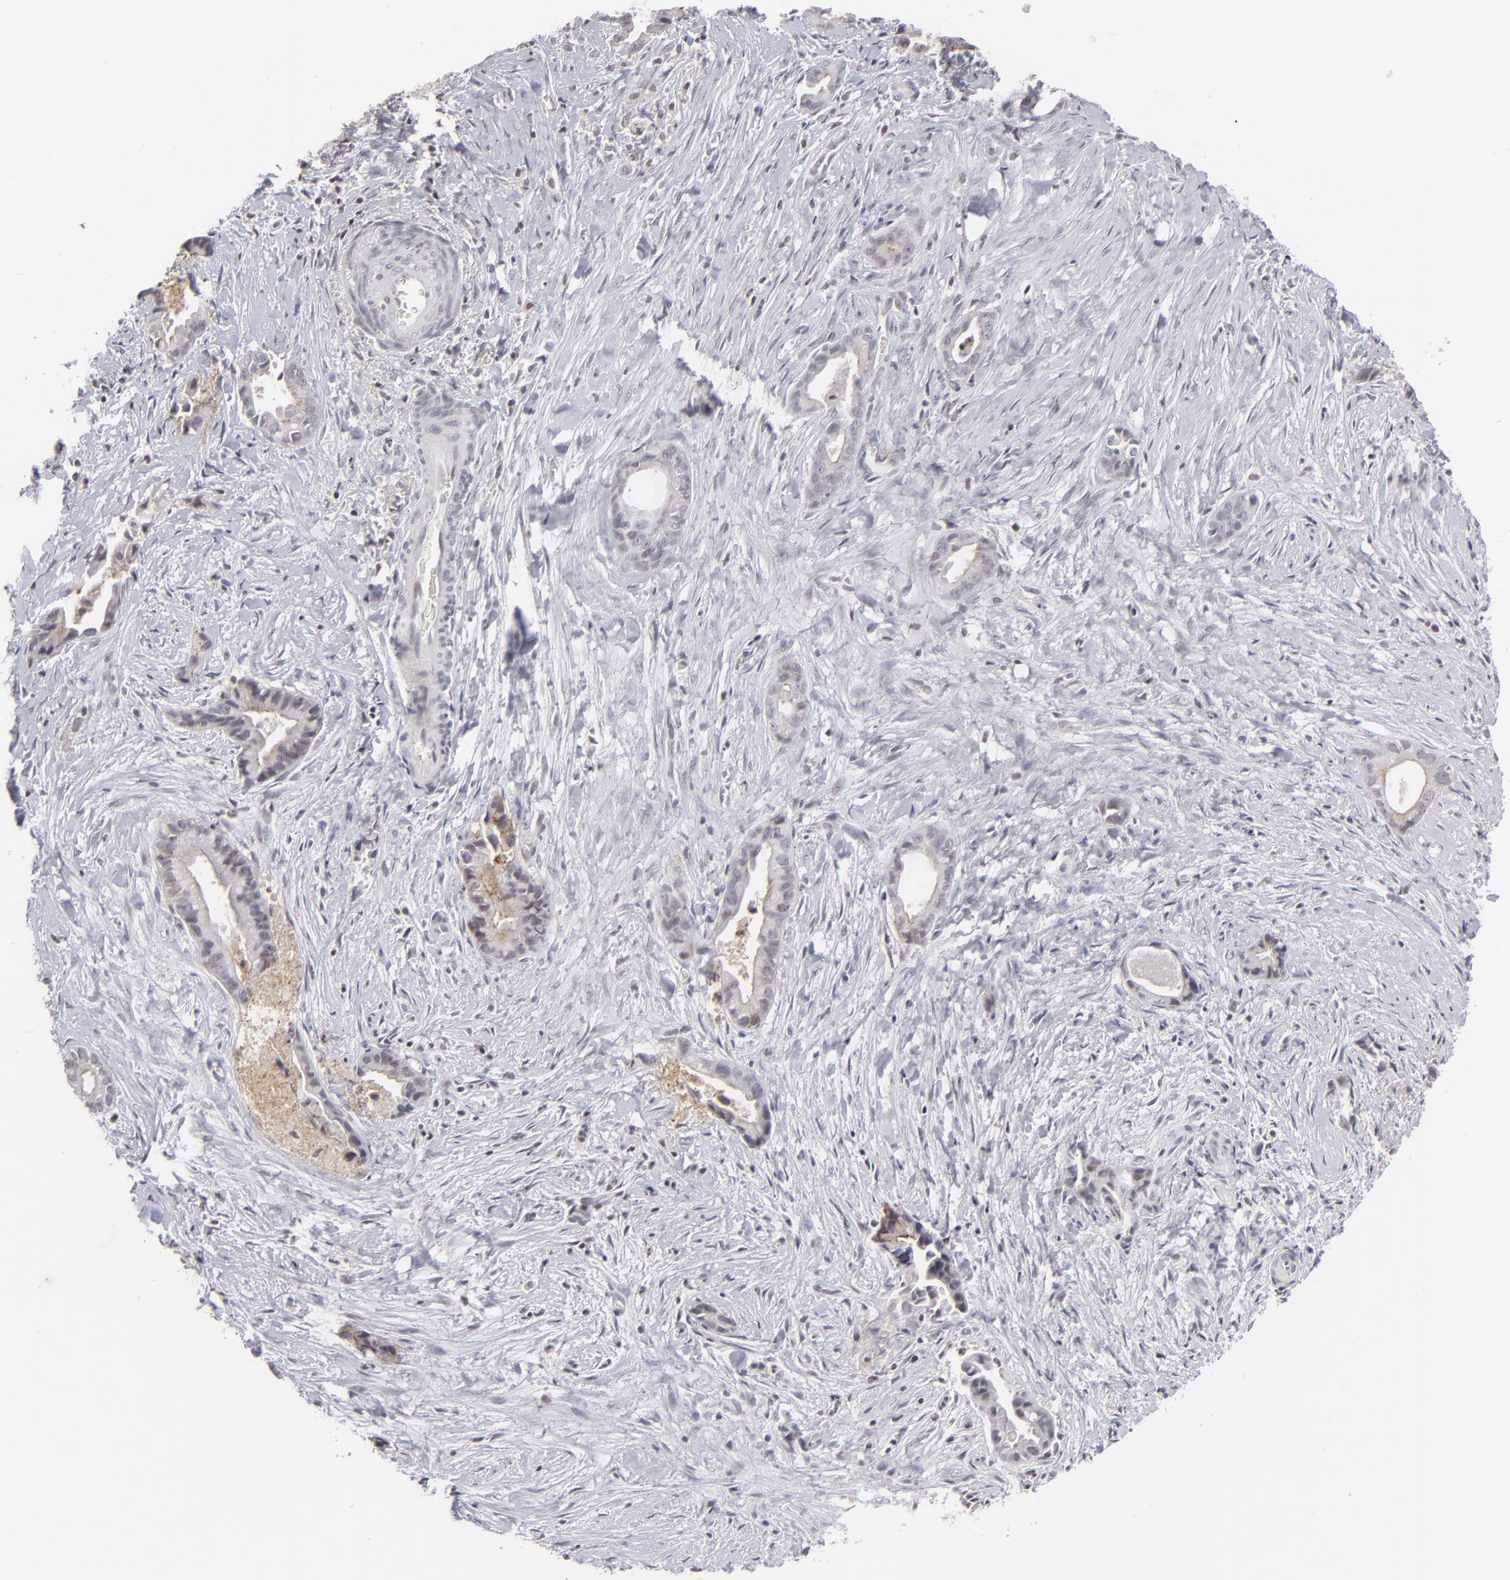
{"staining": {"intensity": "moderate", "quantity": "25%-75%", "location": "cytoplasmic/membranous"}, "tissue": "liver cancer", "cell_type": "Tumor cells", "image_type": "cancer", "snomed": [{"axis": "morphology", "description": "Cholangiocarcinoma"}, {"axis": "topography", "description": "Liver"}], "caption": "Cholangiocarcinoma (liver) stained with IHC shows moderate cytoplasmic/membranous positivity in about 25%-75% of tumor cells.", "gene": "CLDN2", "patient": {"sex": "female", "age": 55}}